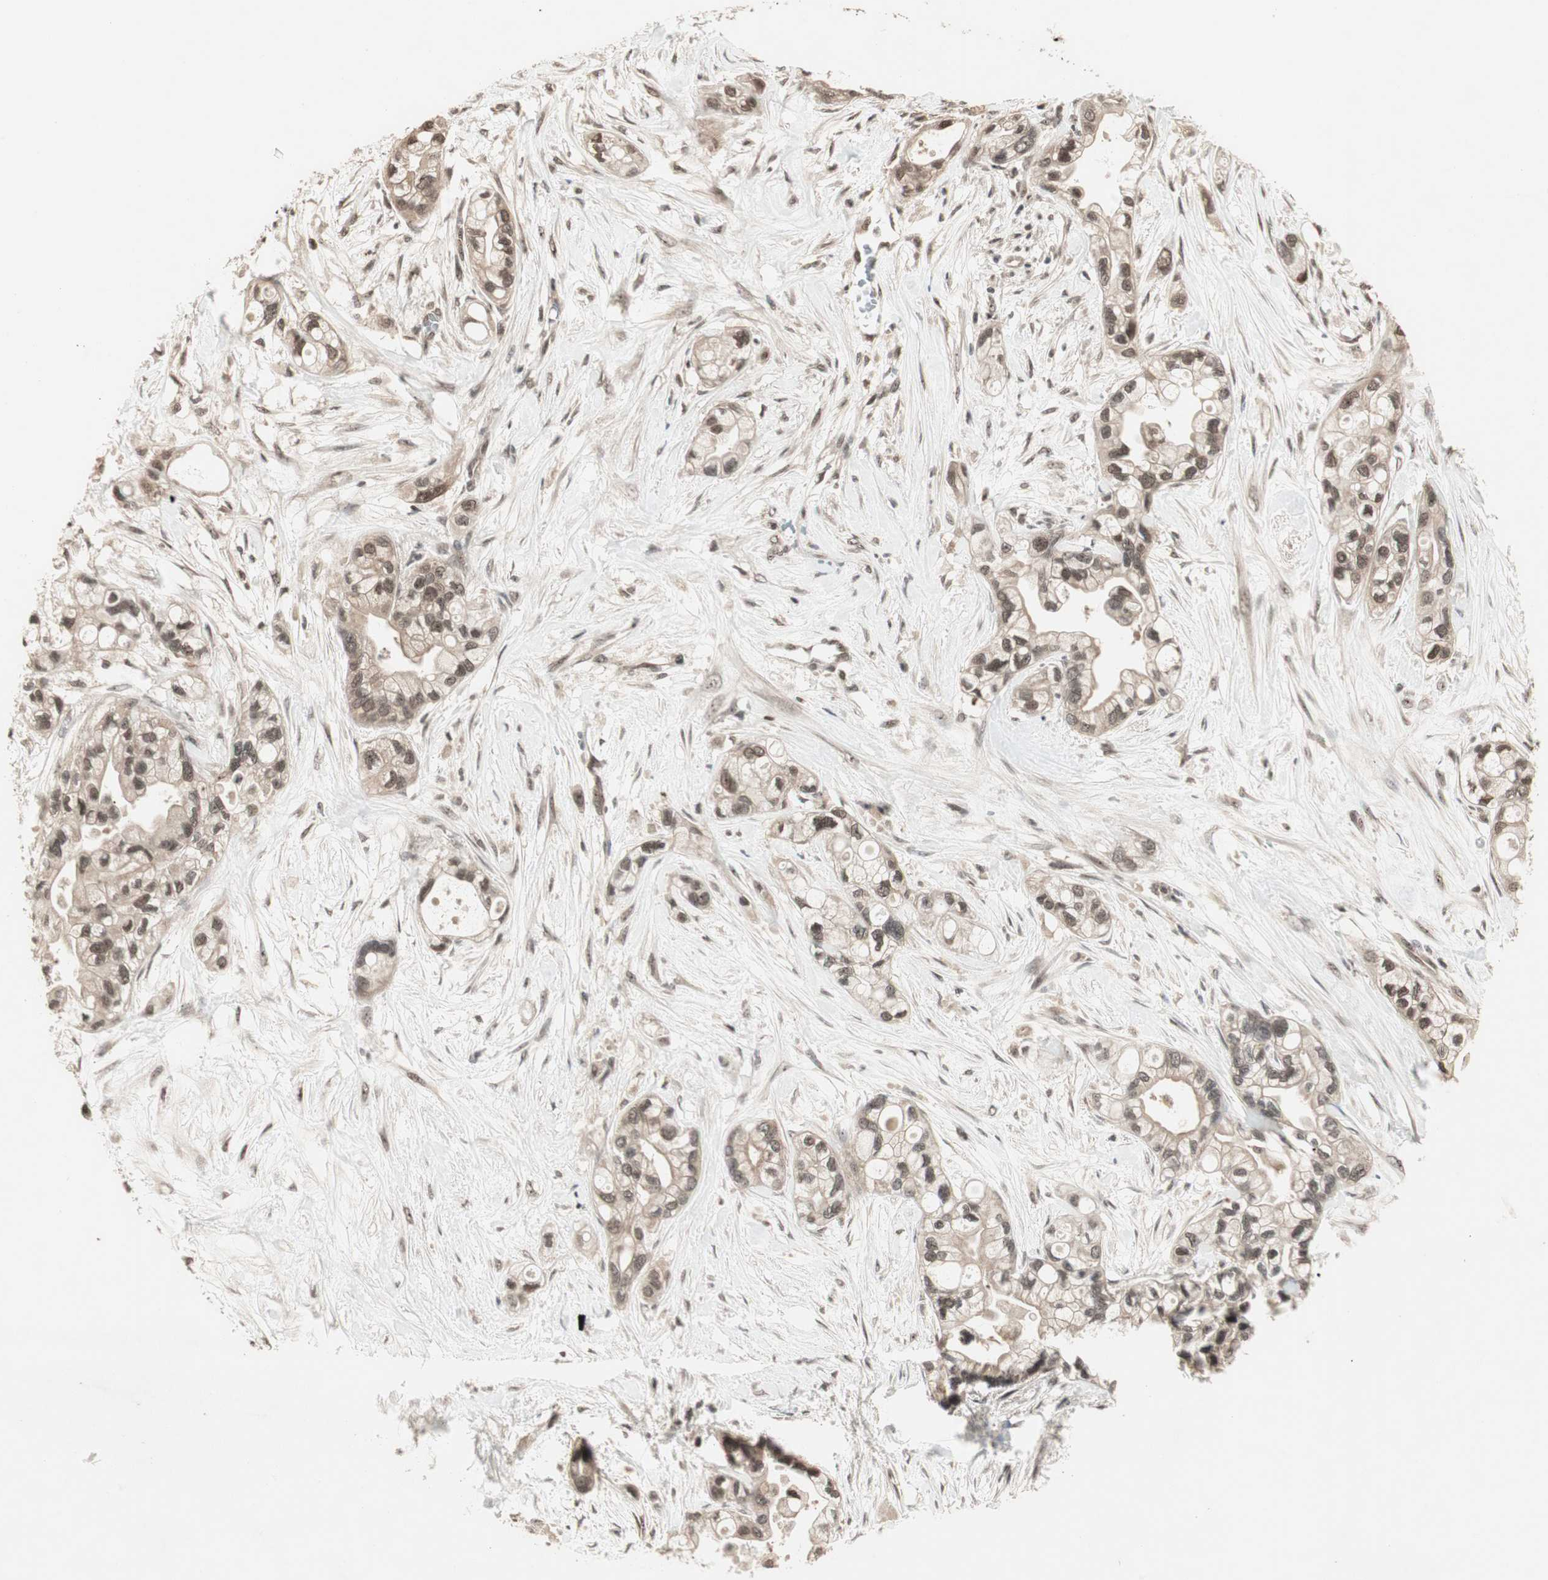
{"staining": {"intensity": "moderate", "quantity": ">75%", "location": "cytoplasmic/membranous,nuclear"}, "tissue": "pancreatic cancer", "cell_type": "Tumor cells", "image_type": "cancer", "snomed": [{"axis": "morphology", "description": "Adenocarcinoma, NOS"}, {"axis": "topography", "description": "Pancreas"}], "caption": "Immunohistochemical staining of human pancreatic adenocarcinoma demonstrates medium levels of moderate cytoplasmic/membranous and nuclear staining in approximately >75% of tumor cells.", "gene": "CSNK2B", "patient": {"sex": "female", "age": 77}}